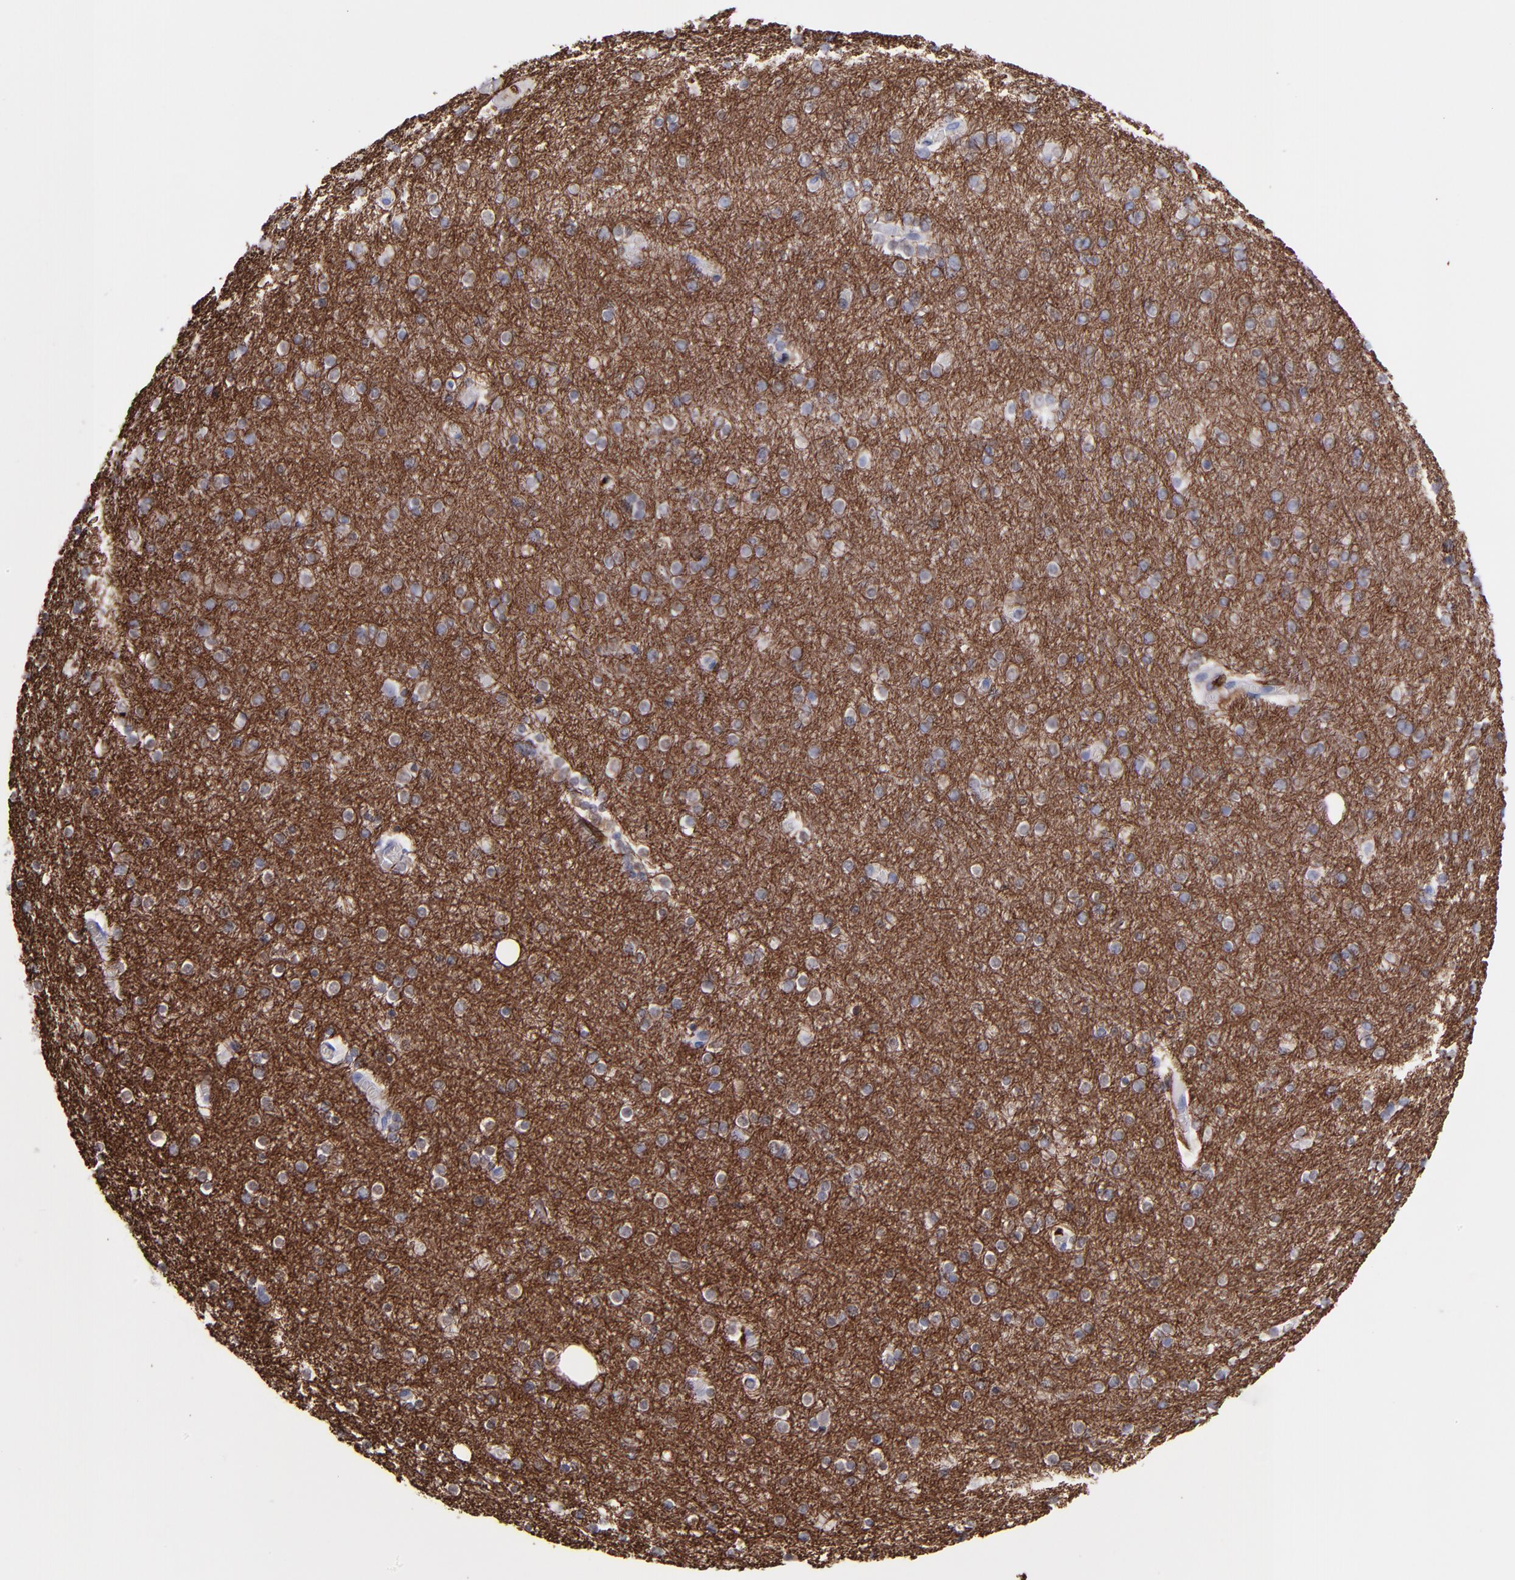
{"staining": {"intensity": "negative", "quantity": "none", "location": "none"}, "tissue": "cerebral cortex", "cell_type": "Endothelial cells", "image_type": "normal", "snomed": [{"axis": "morphology", "description": "Normal tissue, NOS"}, {"axis": "topography", "description": "Cerebral cortex"}], "caption": "Immunohistochemistry histopathology image of normal cerebral cortex: cerebral cortex stained with DAB (3,3'-diaminobenzidine) reveals no significant protein expression in endothelial cells. (IHC, brightfield microscopy, high magnification).", "gene": "CTSS", "patient": {"sex": "female", "age": 54}}